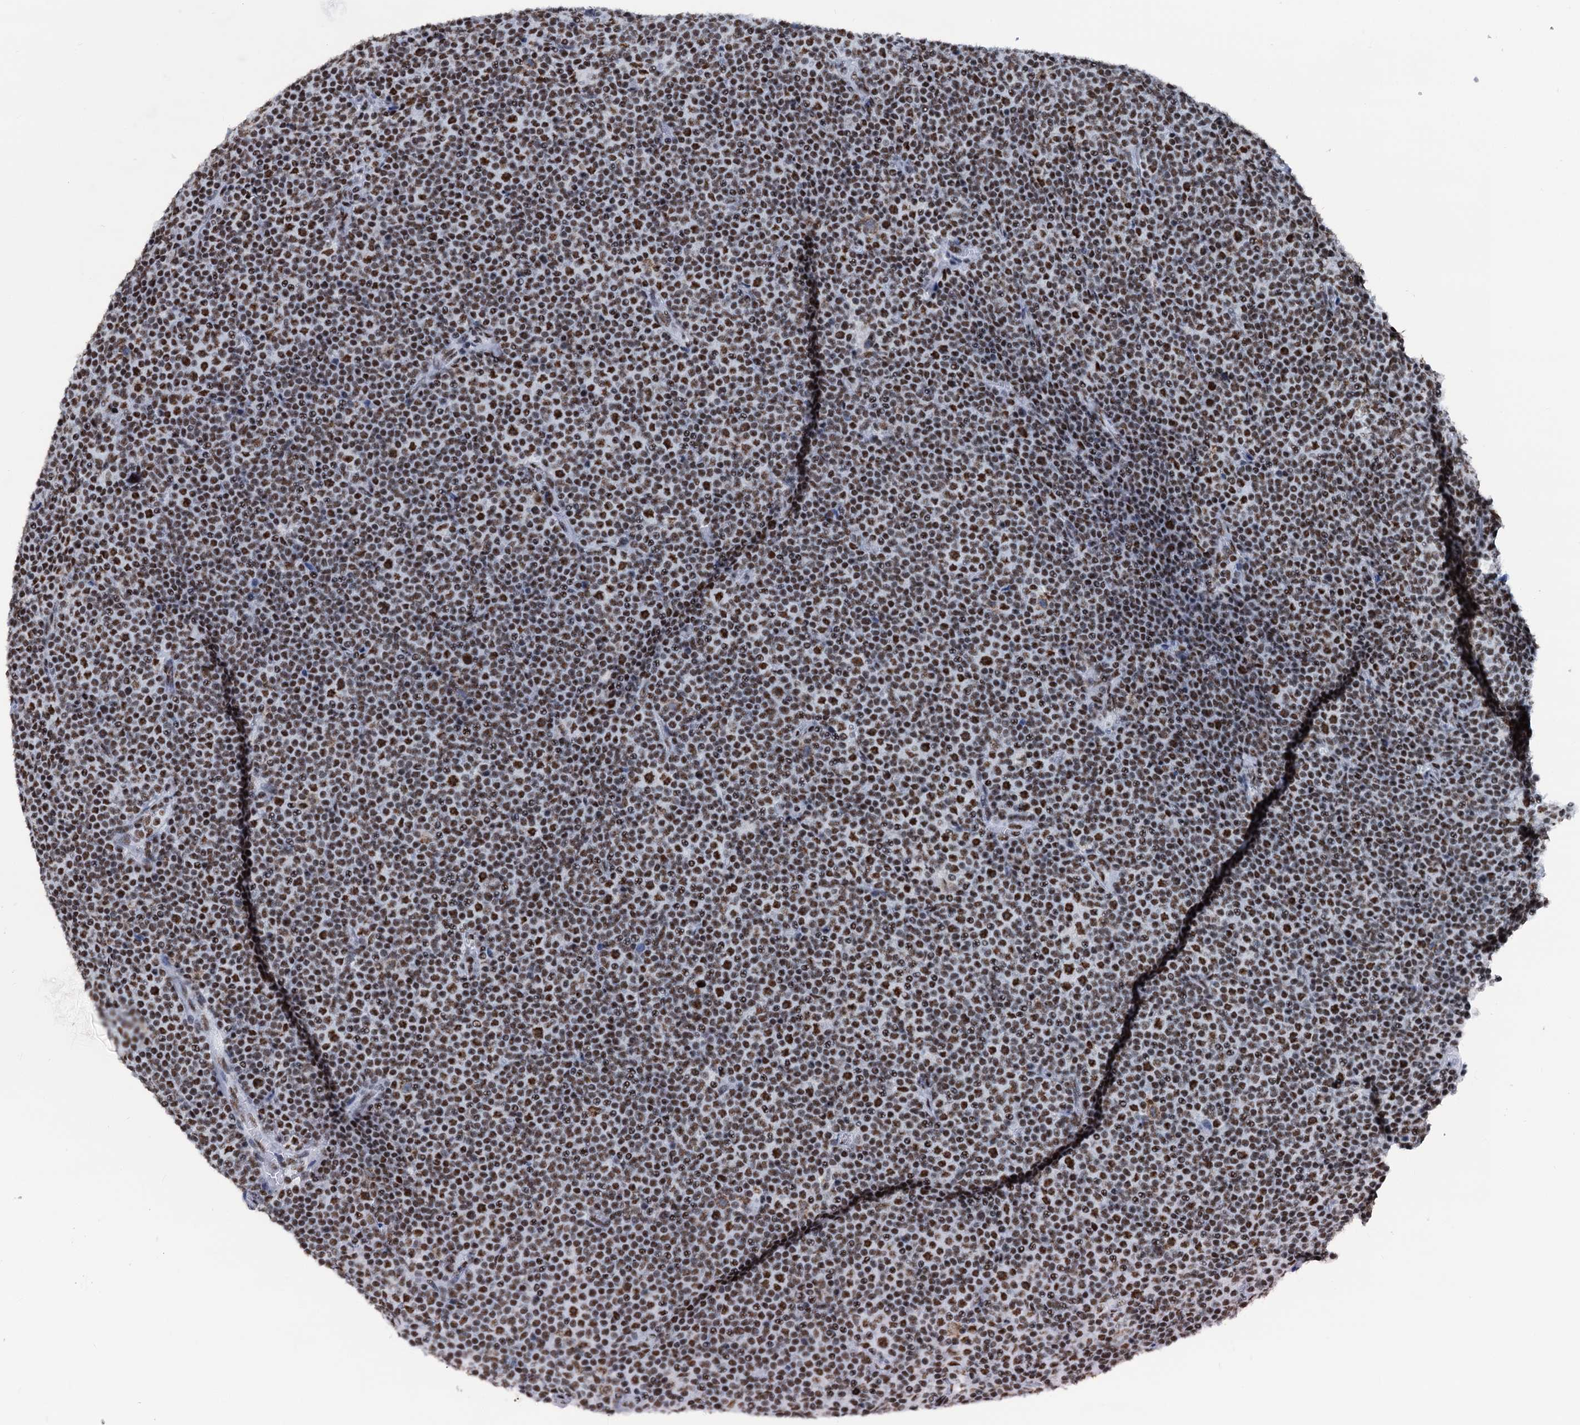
{"staining": {"intensity": "moderate", "quantity": ">75%", "location": "nuclear"}, "tissue": "lymphoma", "cell_type": "Tumor cells", "image_type": "cancer", "snomed": [{"axis": "morphology", "description": "Malignant lymphoma, non-Hodgkin's type, Low grade"}, {"axis": "topography", "description": "Lymph node"}], "caption": "Low-grade malignant lymphoma, non-Hodgkin's type stained with immunohistochemistry exhibits moderate nuclear staining in about >75% of tumor cells.", "gene": "DDX23", "patient": {"sex": "female", "age": 67}}